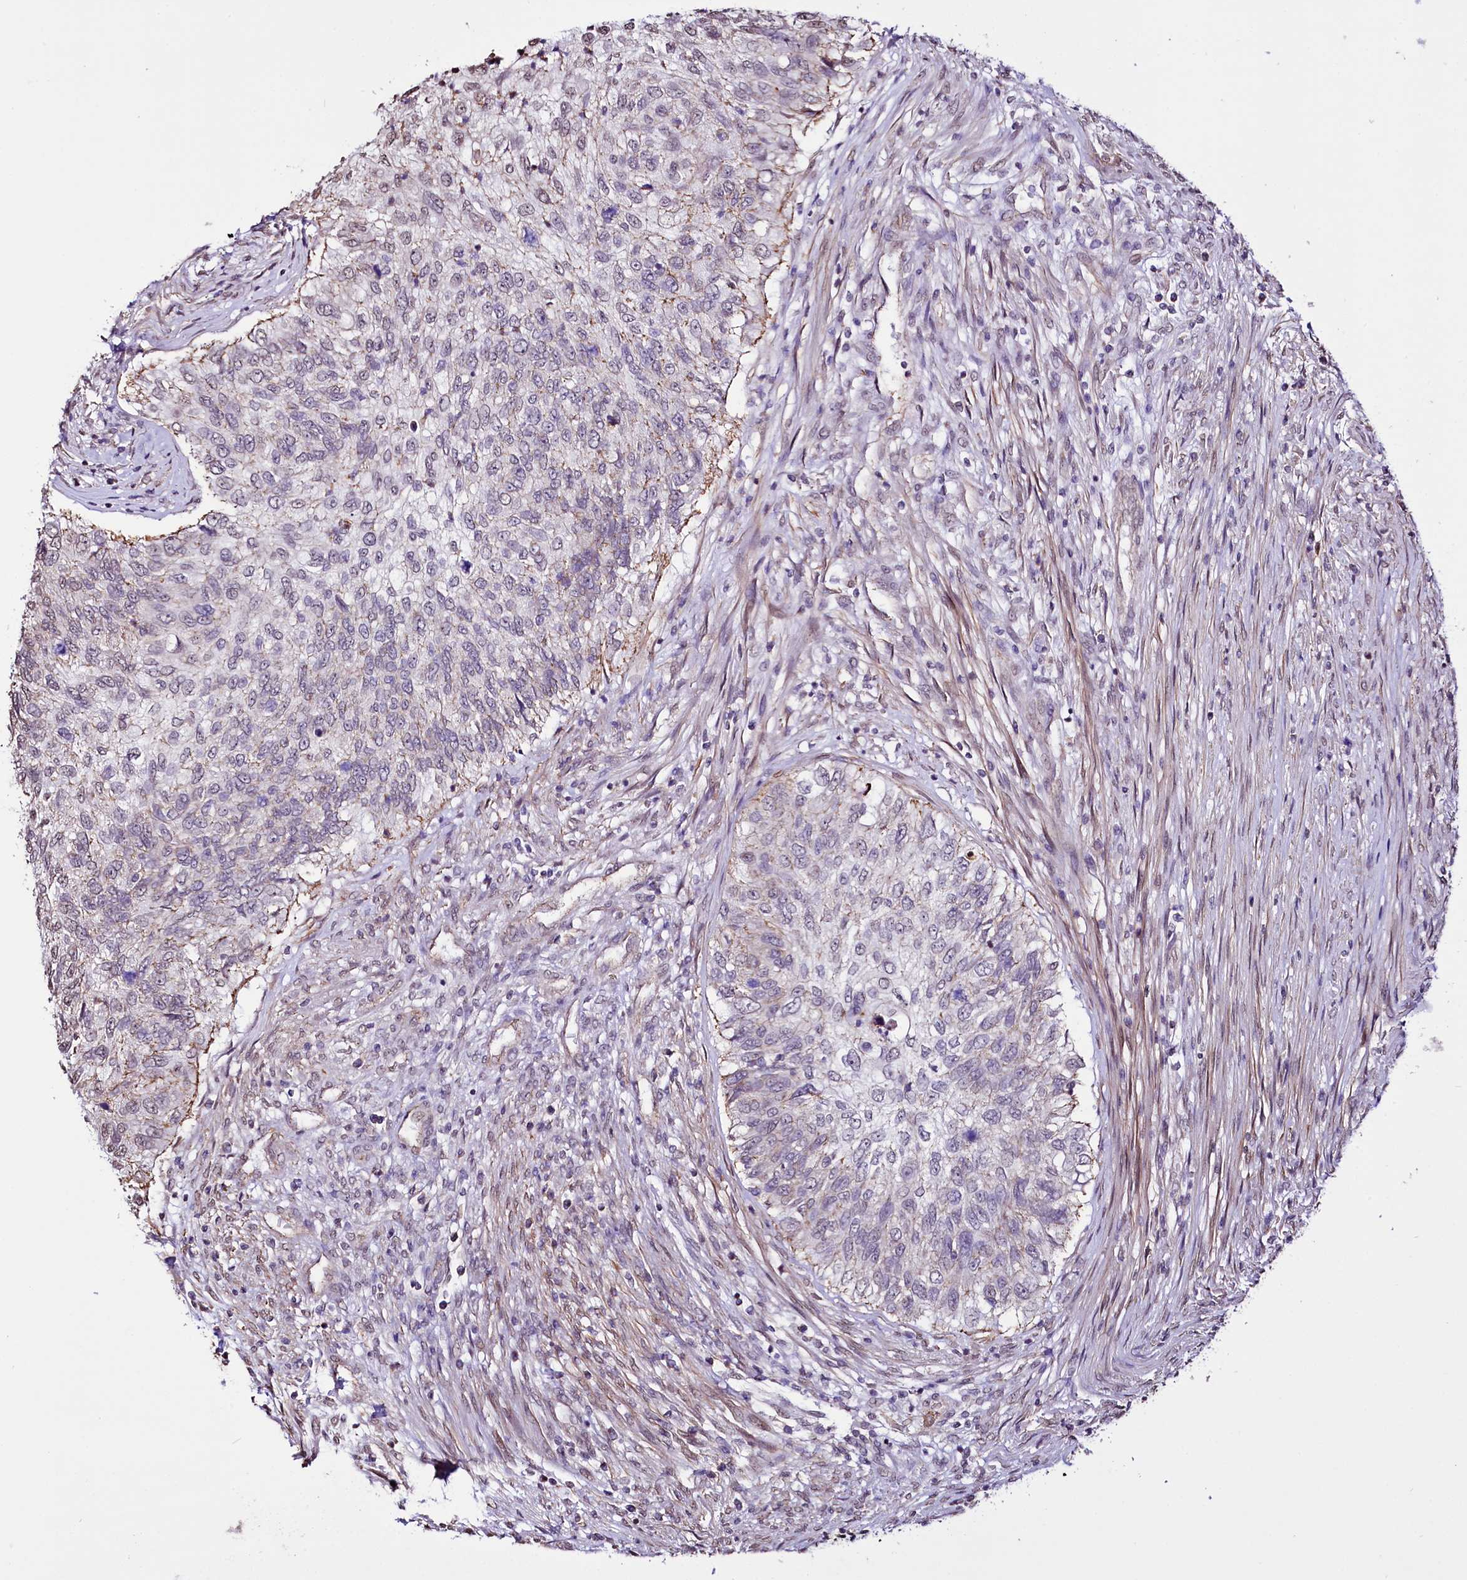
{"staining": {"intensity": "negative", "quantity": "none", "location": "none"}, "tissue": "urothelial cancer", "cell_type": "Tumor cells", "image_type": "cancer", "snomed": [{"axis": "morphology", "description": "Urothelial carcinoma, High grade"}, {"axis": "topography", "description": "Urinary bladder"}], "caption": "Urothelial cancer was stained to show a protein in brown. There is no significant staining in tumor cells. (Brightfield microscopy of DAB IHC at high magnification).", "gene": "ST7", "patient": {"sex": "female", "age": 60}}